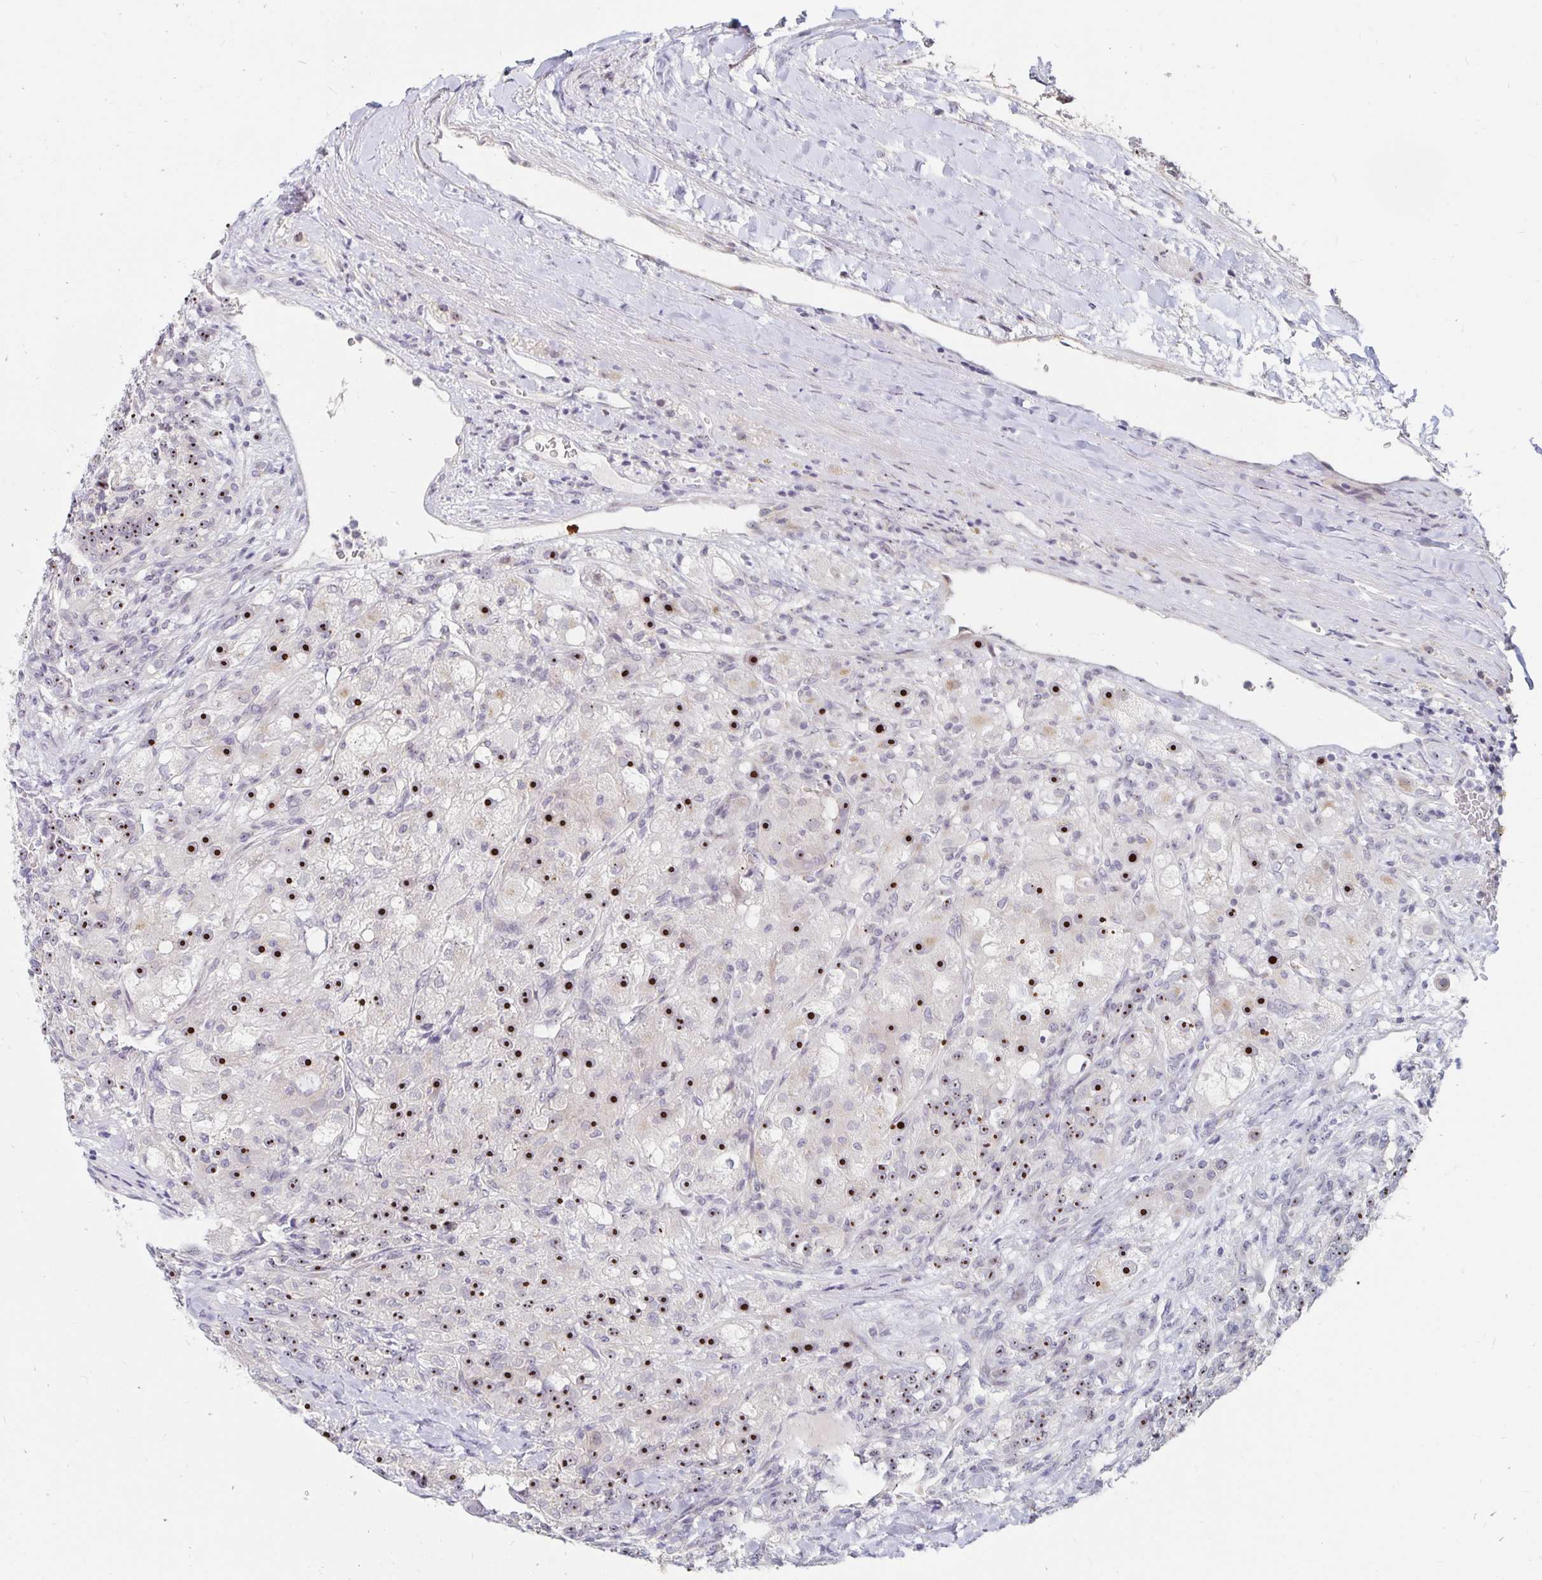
{"staining": {"intensity": "strong", "quantity": "25%-75%", "location": "nuclear"}, "tissue": "renal cancer", "cell_type": "Tumor cells", "image_type": "cancer", "snomed": [{"axis": "morphology", "description": "Adenocarcinoma, NOS"}, {"axis": "topography", "description": "Kidney"}], "caption": "A high-resolution image shows IHC staining of renal cancer, which exhibits strong nuclear positivity in approximately 25%-75% of tumor cells.", "gene": "NUP85", "patient": {"sex": "female", "age": 63}}